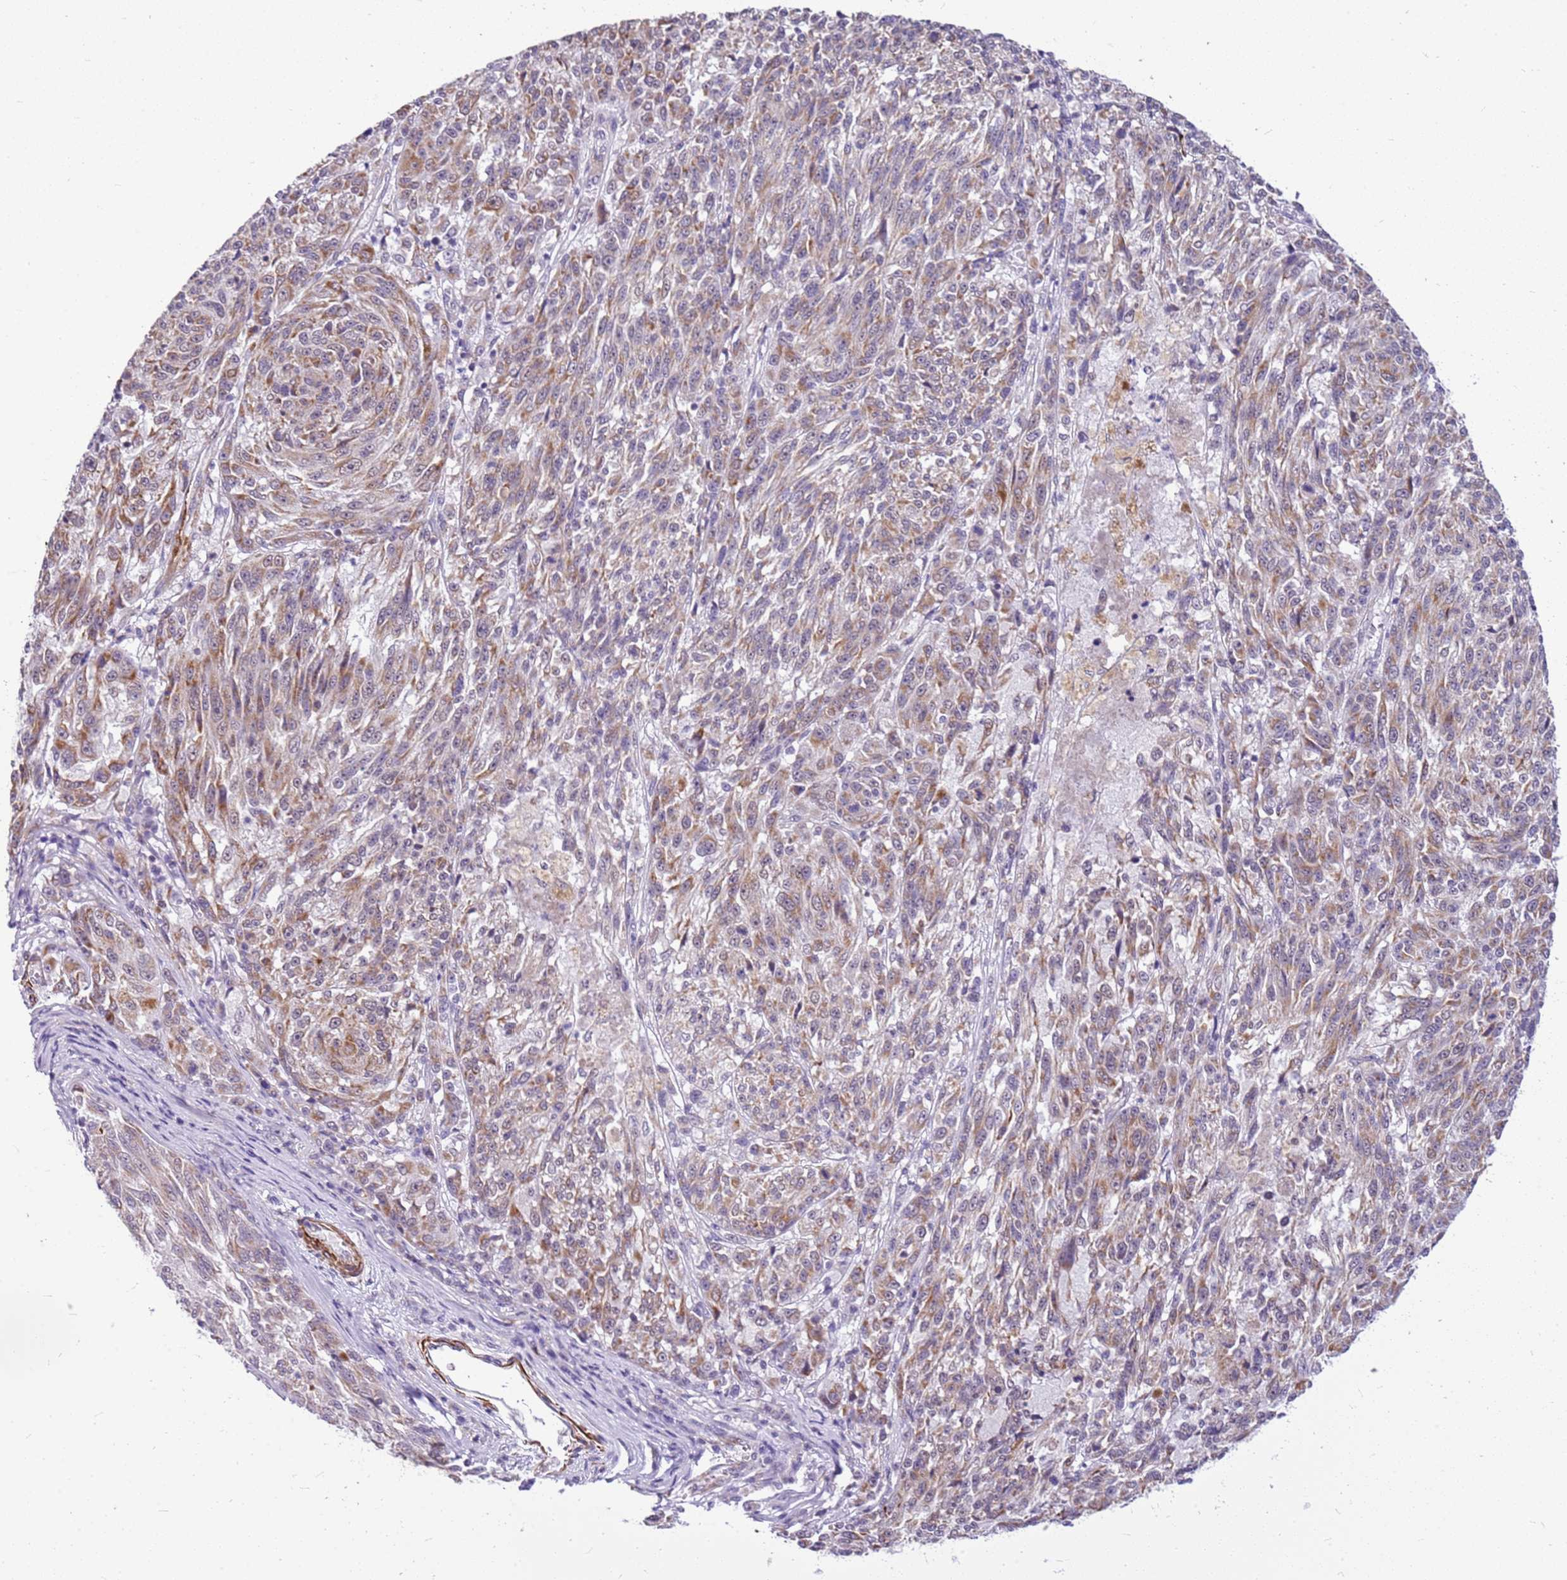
{"staining": {"intensity": "moderate", "quantity": ">75%", "location": "cytoplasmic/membranous"}, "tissue": "melanoma", "cell_type": "Tumor cells", "image_type": "cancer", "snomed": [{"axis": "morphology", "description": "Malignant melanoma, NOS"}, {"axis": "topography", "description": "Skin"}], "caption": "The immunohistochemical stain highlights moderate cytoplasmic/membranous expression in tumor cells of melanoma tissue.", "gene": "SMIM4", "patient": {"sex": "male", "age": 53}}